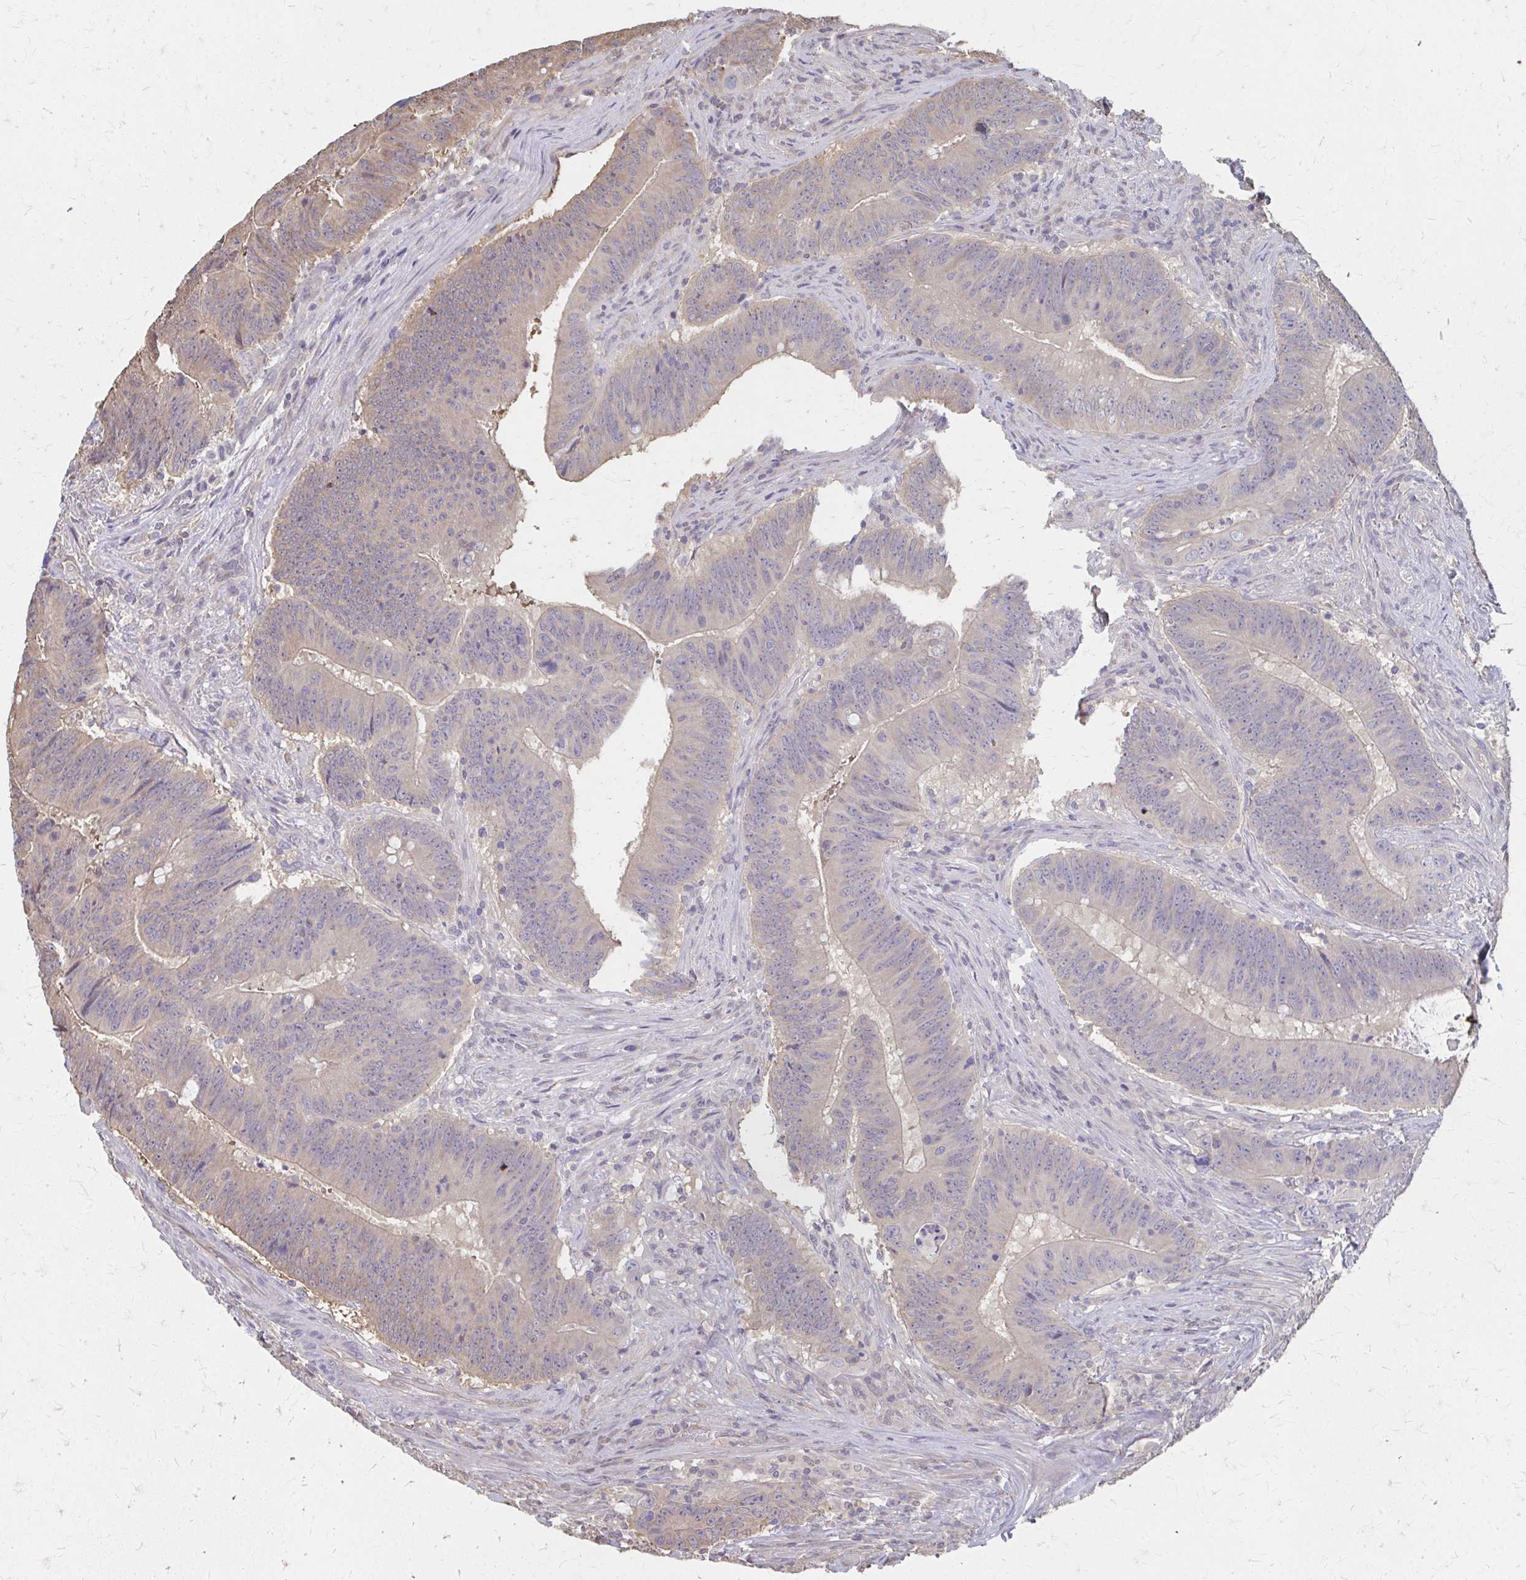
{"staining": {"intensity": "weak", "quantity": "25%-75%", "location": "cytoplasmic/membranous"}, "tissue": "colorectal cancer", "cell_type": "Tumor cells", "image_type": "cancer", "snomed": [{"axis": "morphology", "description": "Adenocarcinoma, NOS"}, {"axis": "topography", "description": "Colon"}], "caption": "IHC (DAB) staining of human colorectal cancer (adenocarcinoma) exhibits weak cytoplasmic/membranous protein staining in about 25%-75% of tumor cells. (IHC, brightfield microscopy, high magnification).", "gene": "RABGAP1L", "patient": {"sex": "female", "age": 87}}